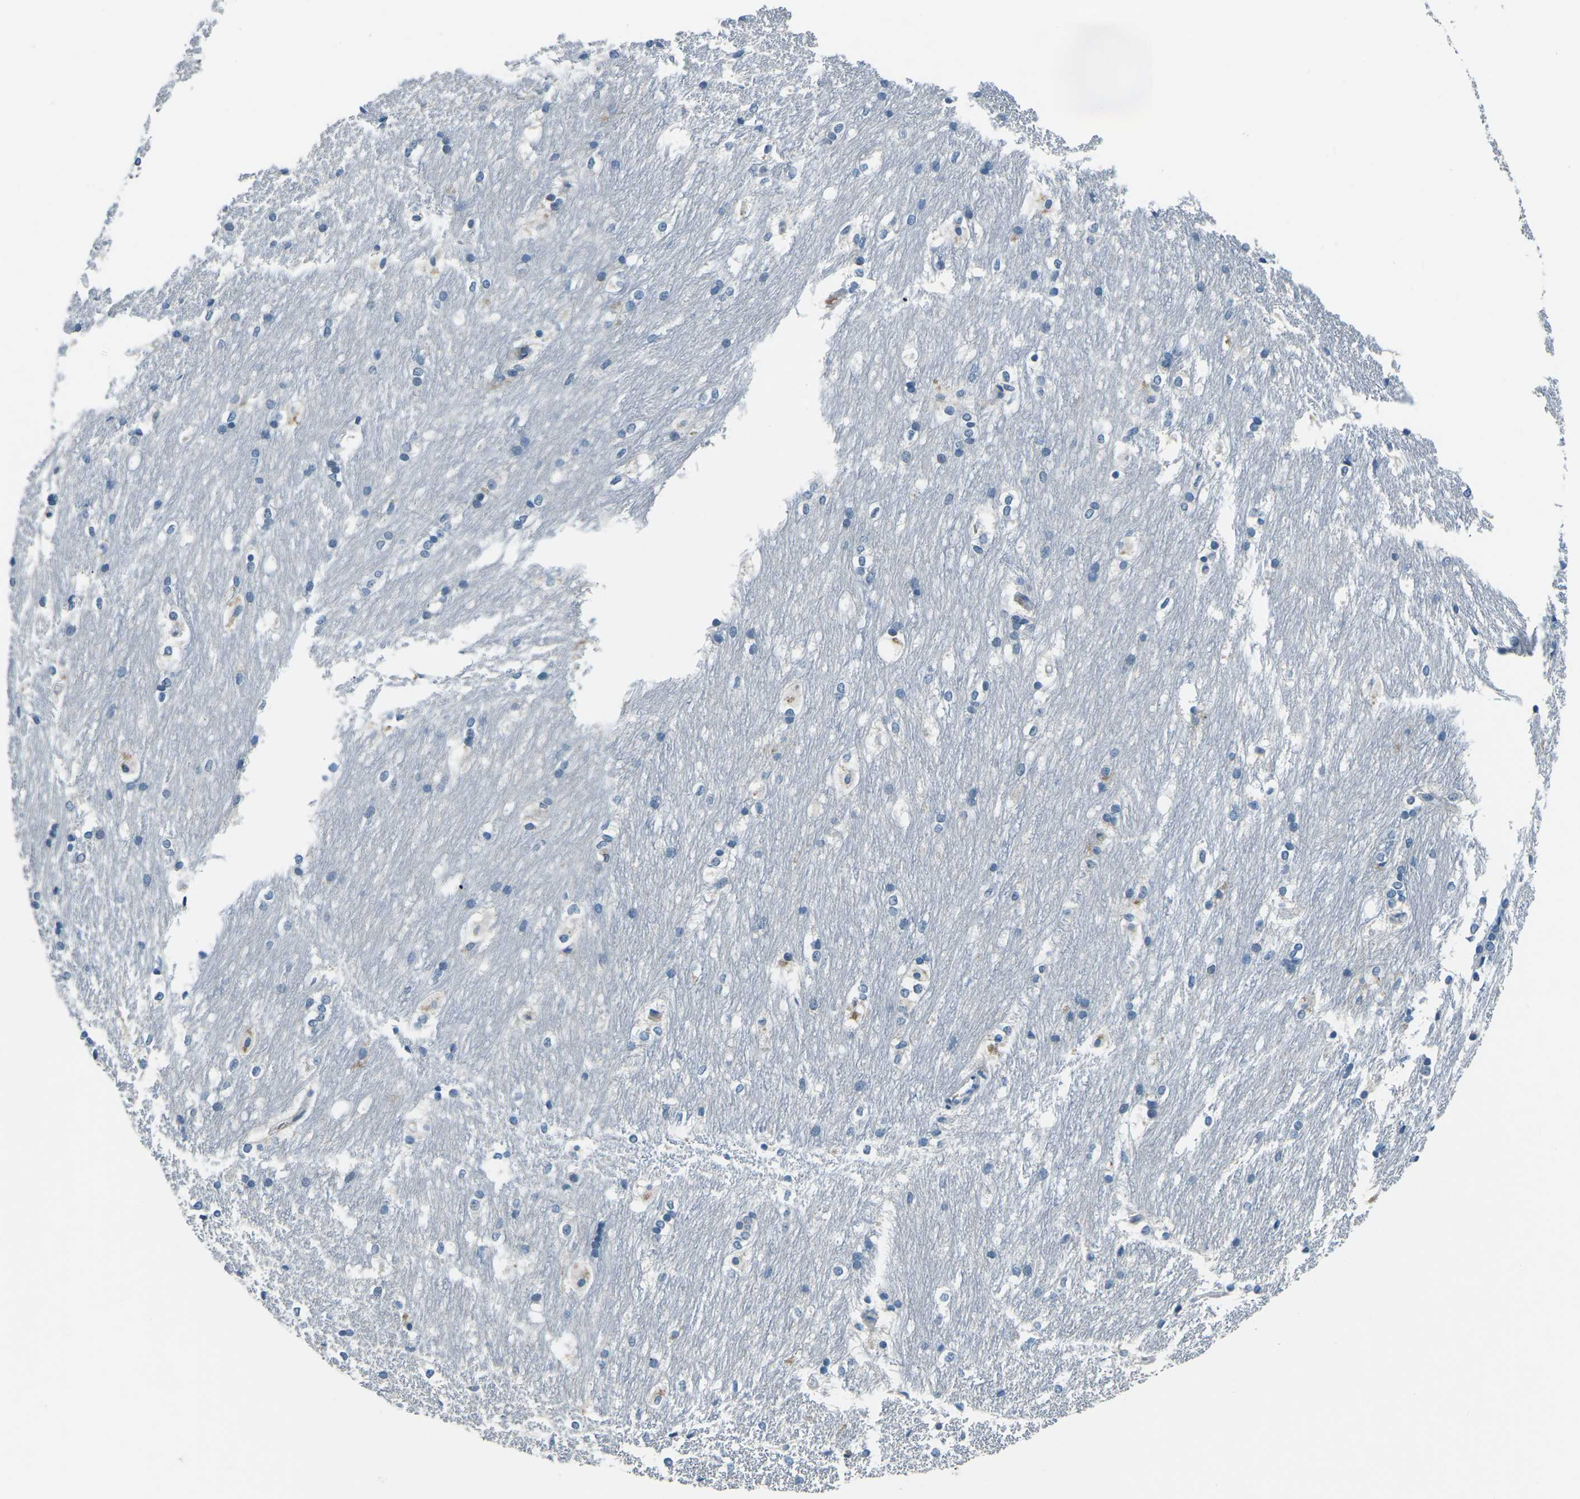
{"staining": {"intensity": "negative", "quantity": "none", "location": "none"}, "tissue": "caudate", "cell_type": "Glial cells", "image_type": "normal", "snomed": [{"axis": "morphology", "description": "Normal tissue, NOS"}, {"axis": "topography", "description": "Lateral ventricle wall"}], "caption": "IHC photomicrograph of unremarkable caudate: caudate stained with DAB exhibits no significant protein staining in glial cells. (DAB immunohistochemistry (IHC) with hematoxylin counter stain).", "gene": "CD1D", "patient": {"sex": "female", "age": 19}}